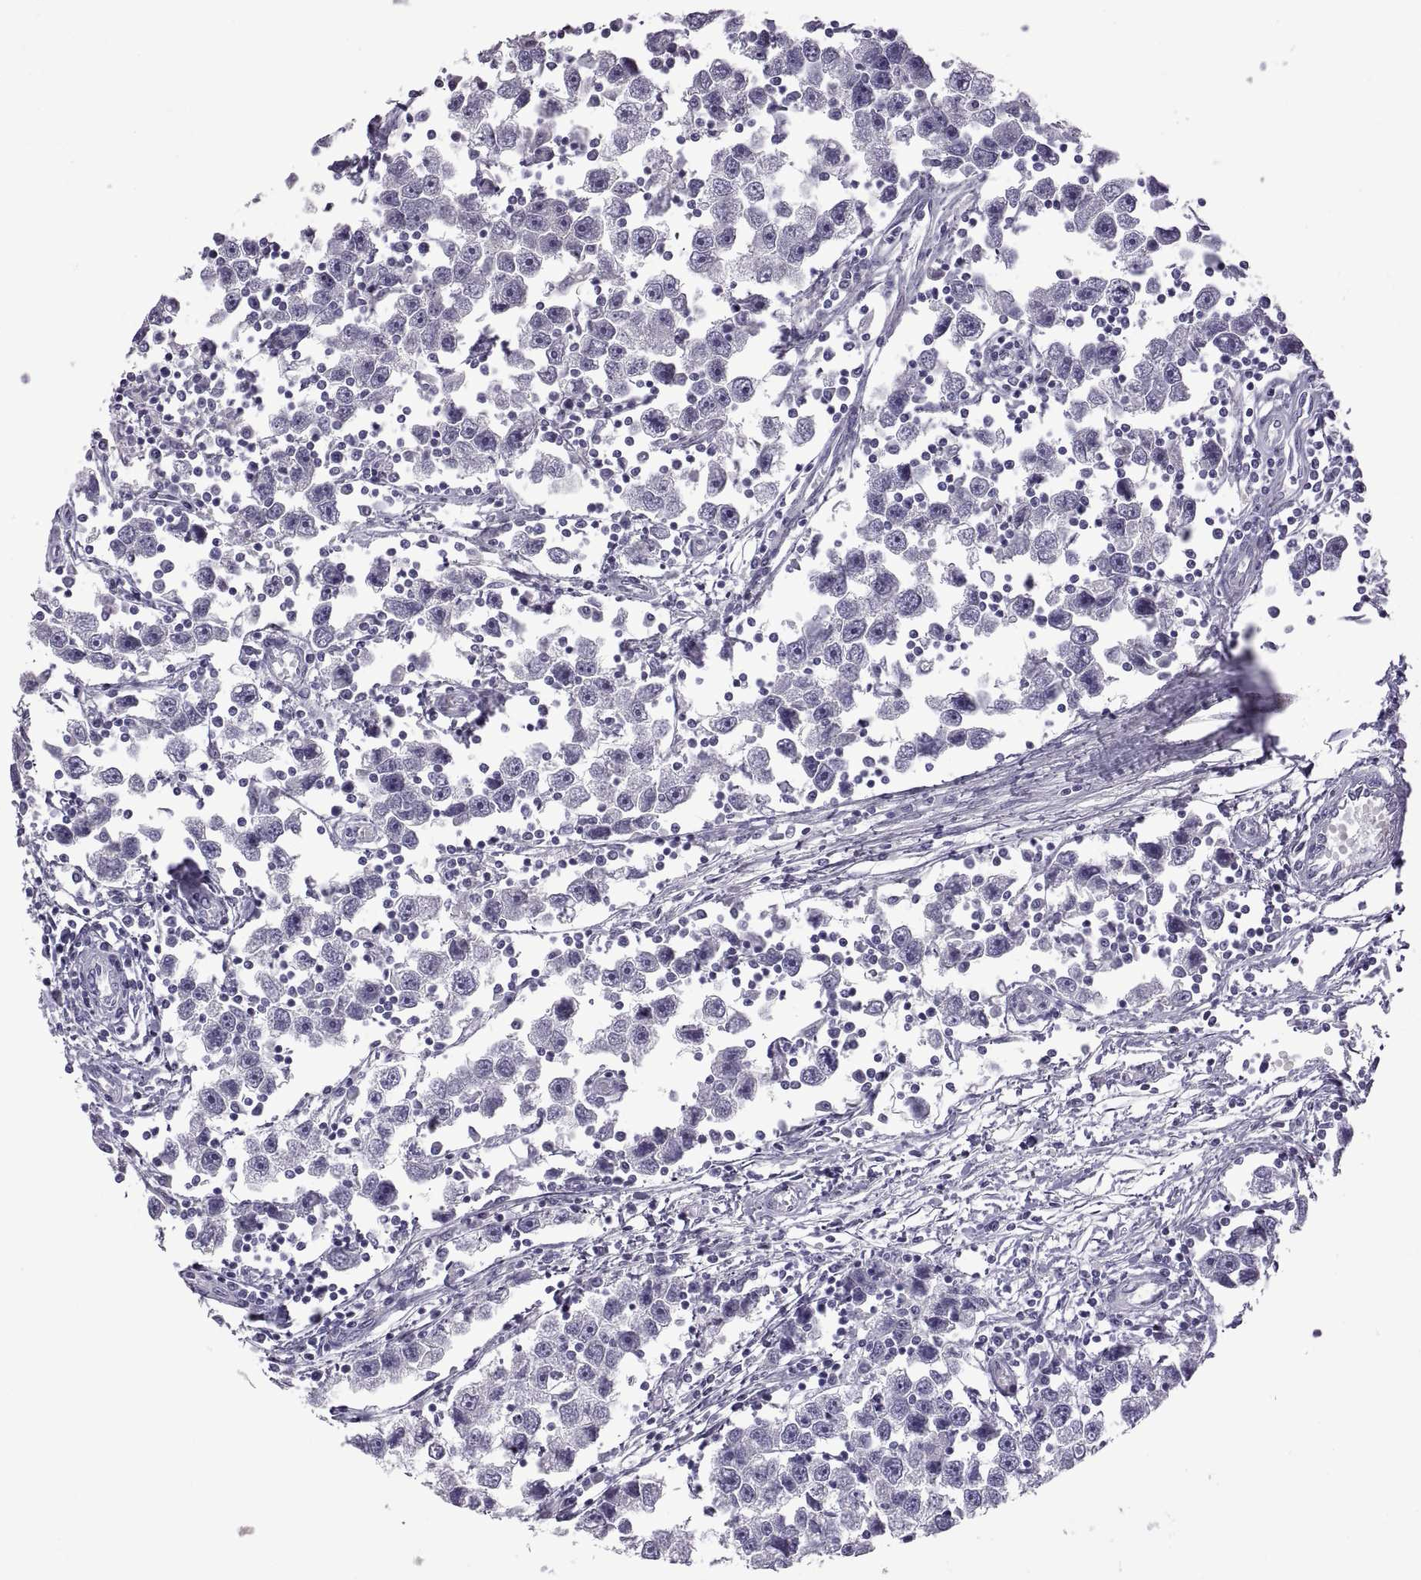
{"staining": {"intensity": "negative", "quantity": "none", "location": "none"}, "tissue": "testis cancer", "cell_type": "Tumor cells", "image_type": "cancer", "snomed": [{"axis": "morphology", "description": "Seminoma, NOS"}, {"axis": "topography", "description": "Testis"}], "caption": "DAB (3,3'-diaminobenzidine) immunohistochemical staining of human testis cancer displays no significant staining in tumor cells.", "gene": "RDM1", "patient": {"sex": "male", "age": 30}}